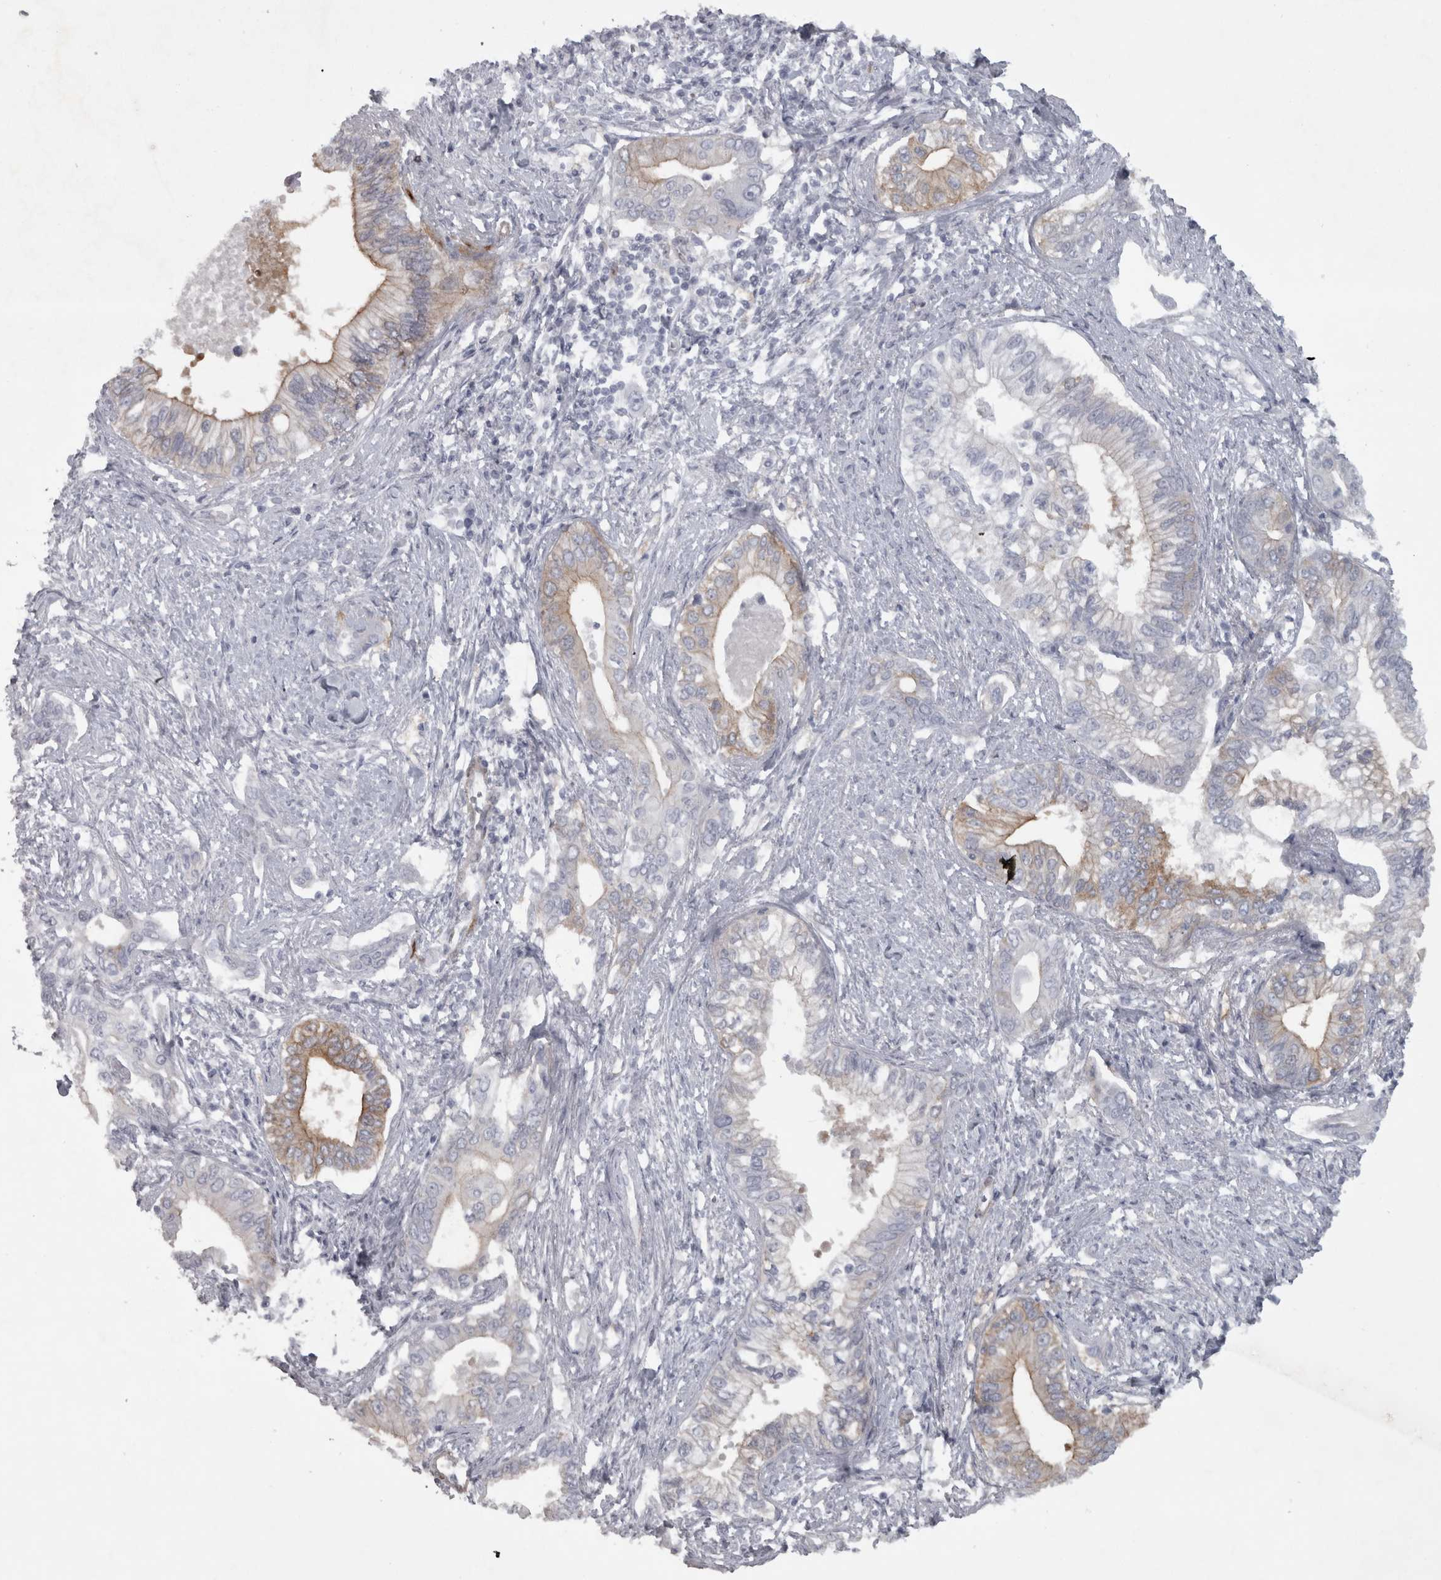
{"staining": {"intensity": "weak", "quantity": "25%-75%", "location": "cytoplasmic/membranous"}, "tissue": "pancreatic cancer", "cell_type": "Tumor cells", "image_type": "cancer", "snomed": [{"axis": "morphology", "description": "Normal tissue, NOS"}, {"axis": "morphology", "description": "Adenocarcinoma, NOS"}, {"axis": "topography", "description": "Pancreas"}, {"axis": "topography", "description": "Peripheral nerve tissue"}], "caption": "Protein staining of pancreatic cancer (adenocarcinoma) tissue demonstrates weak cytoplasmic/membranous positivity in approximately 25%-75% of tumor cells.", "gene": "PPP1R12B", "patient": {"sex": "male", "age": 59}}